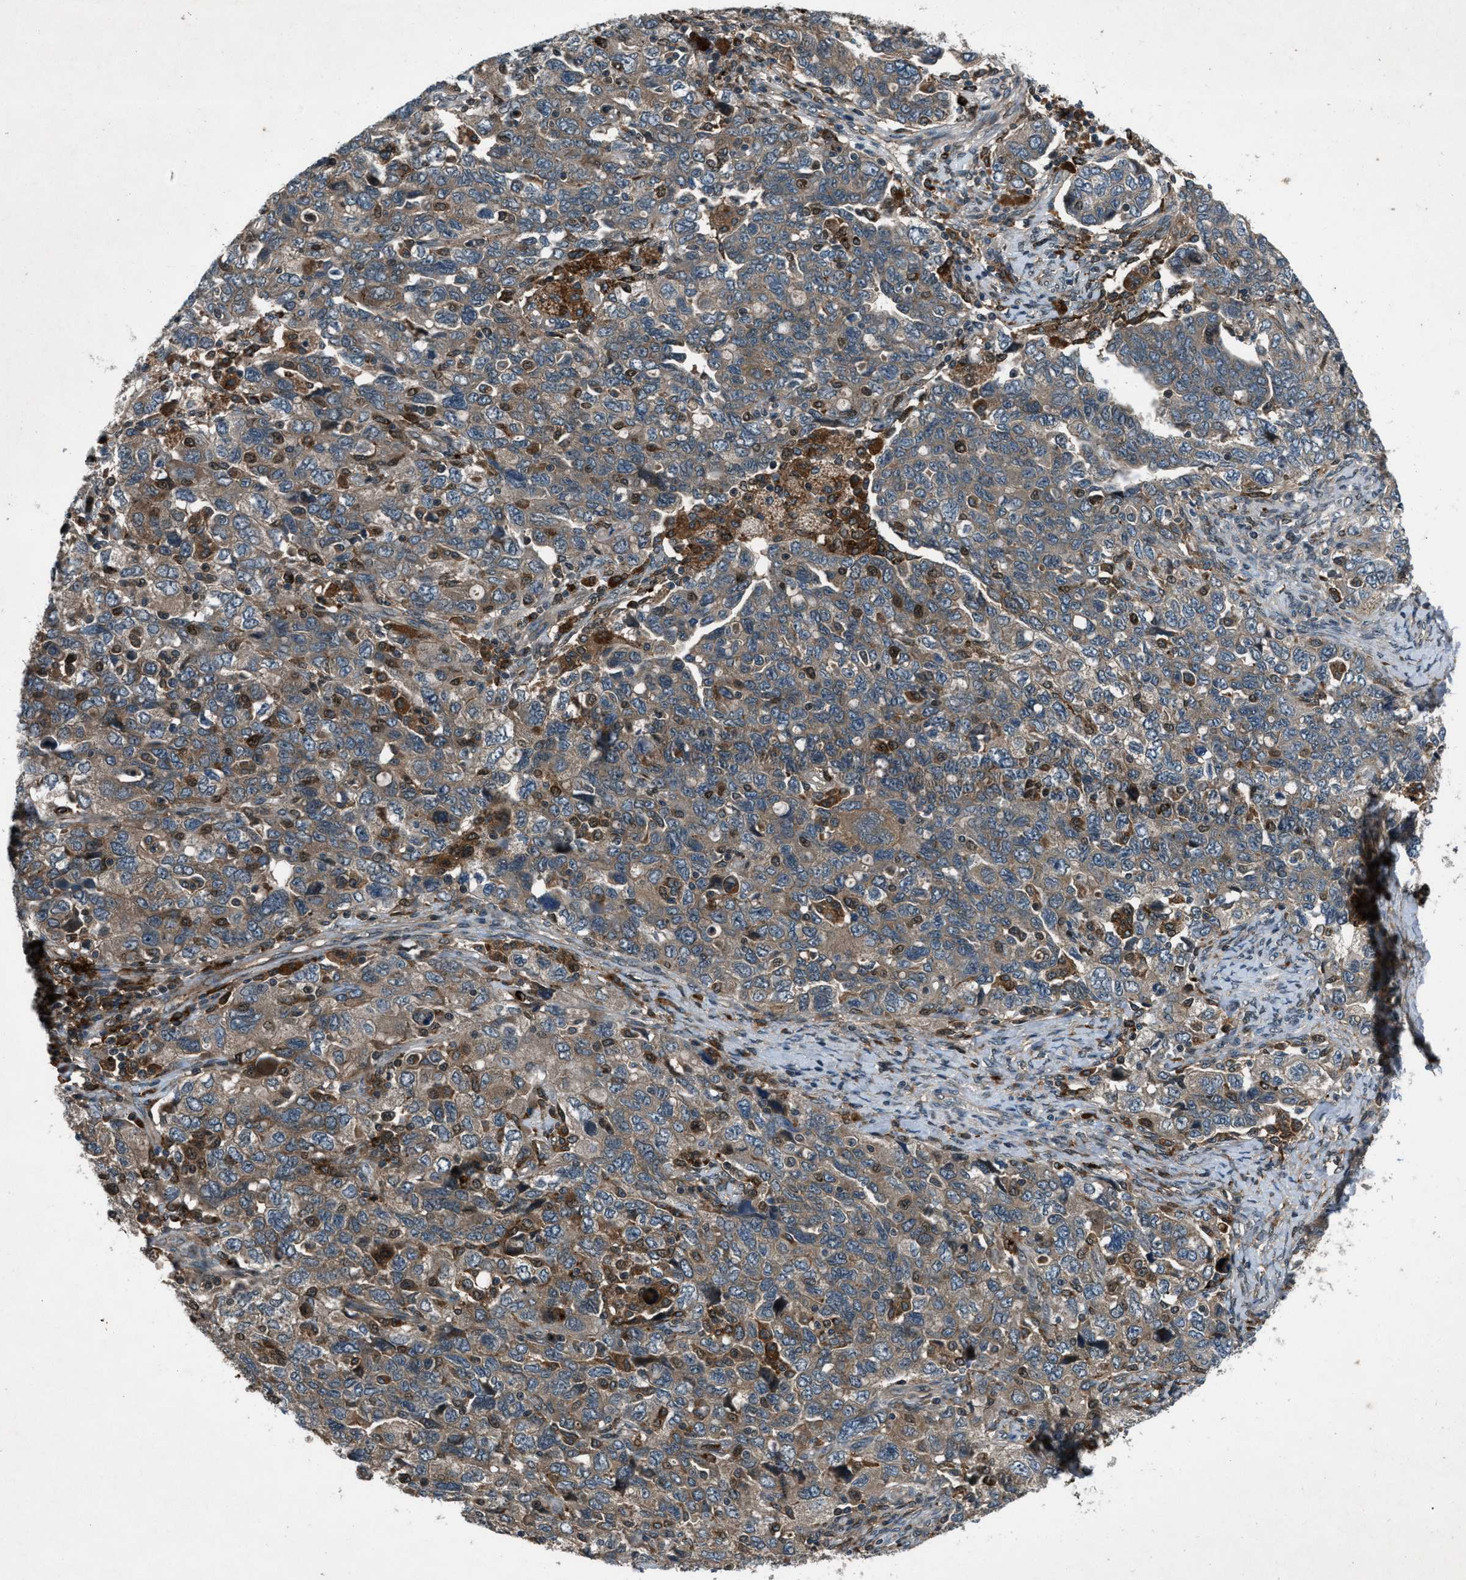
{"staining": {"intensity": "moderate", "quantity": ">75%", "location": "cytoplasmic/membranous"}, "tissue": "ovarian cancer", "cell_type": "Tumor cells", "image_type": "cancer", "snomed": [{"axis": "morphology", "description": "Carcinoma, NOS"}, {"axis": "morphology", "description": "Cystadenocarcinoma, serous, NOS"}, {"axis": "topography", "description": "Ovary"}], "caption": "Immunohistochemical staining of human ovarian cancer exhibits medium levels of moderate cytoplasmic/membranous protein expression in about >75% of tumor cells.", "gene": "EPSTI1", "patient": {"sex": "female", "age": 69}}